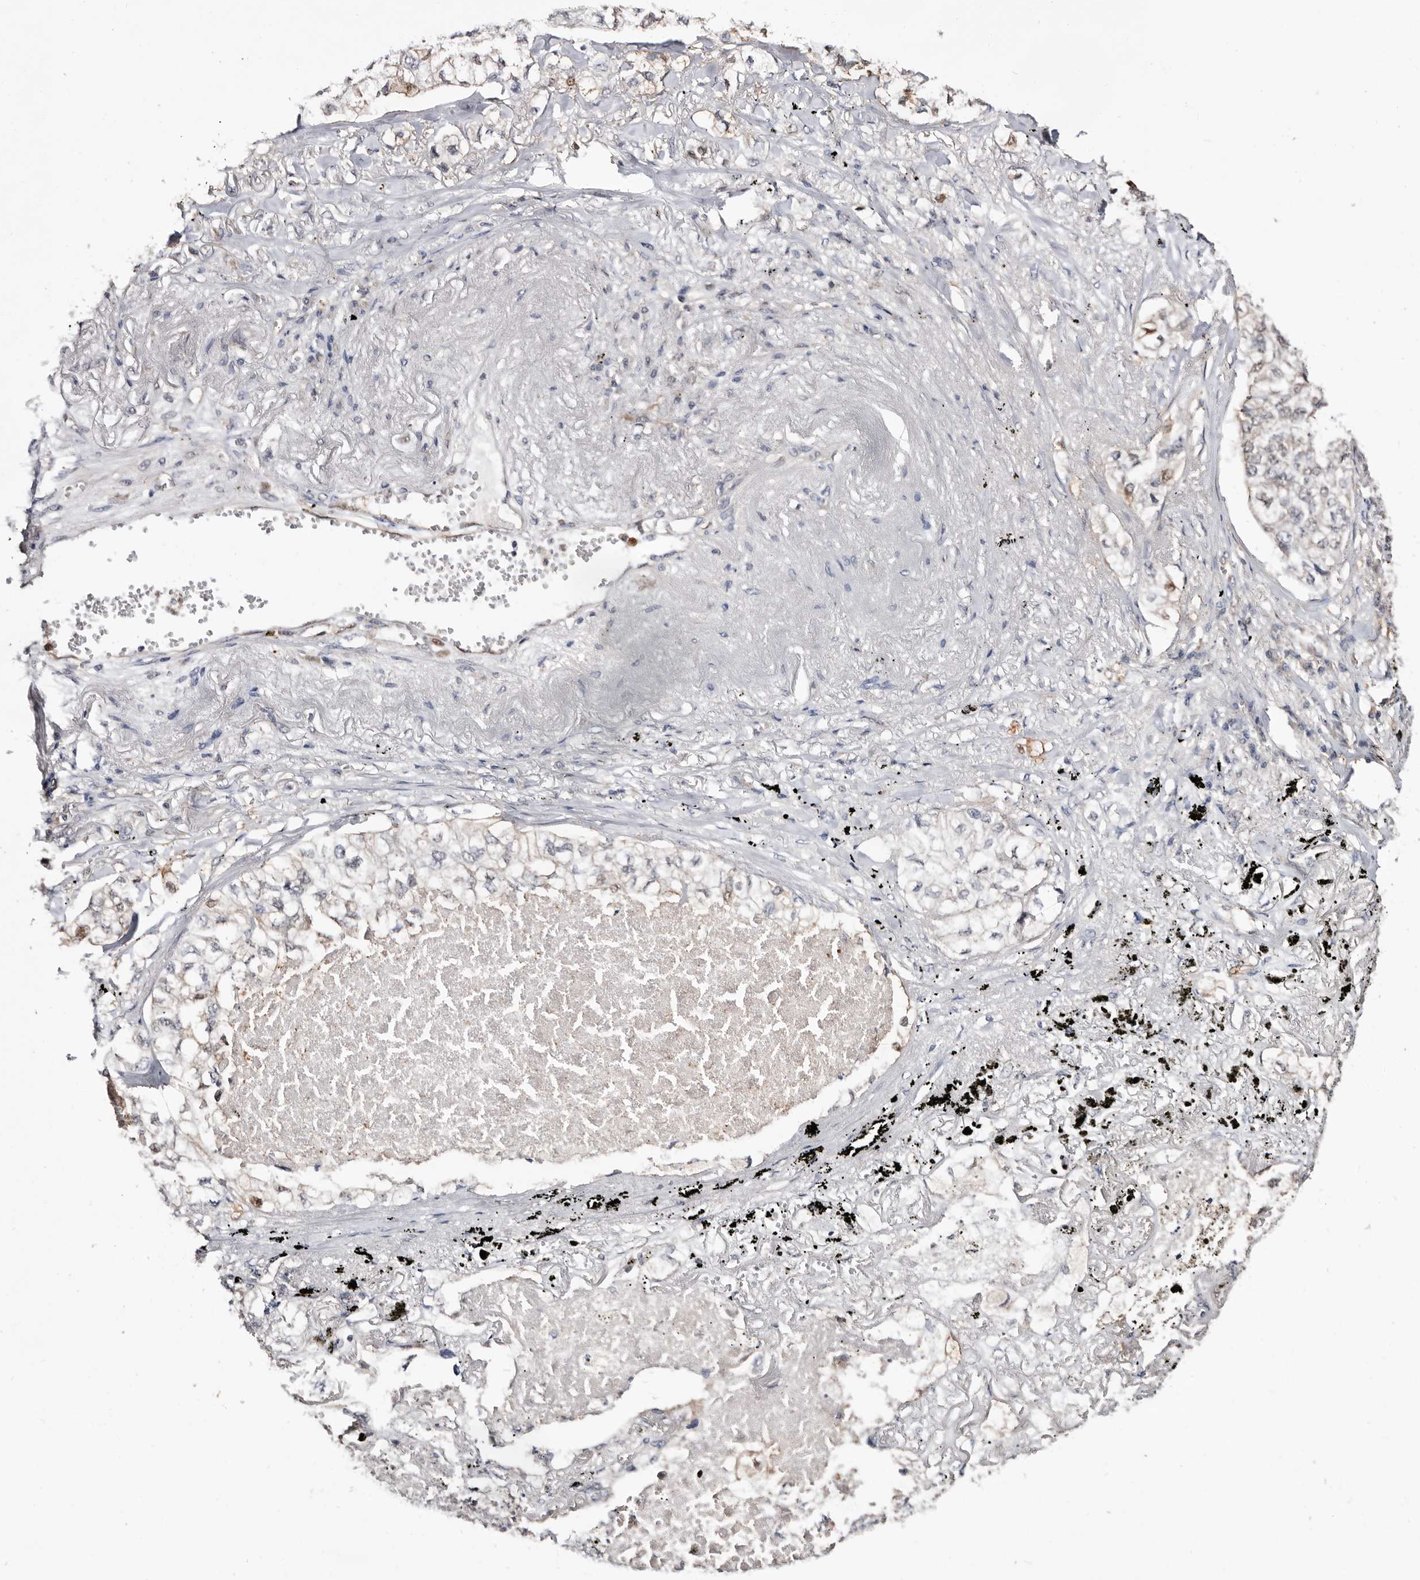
{"staining": {"intensity": "moderate", "quantity": "<25%", "location": "cytoplasmic/membranous,nuclear"}, "tissue": "lung cancer", "cell_type": "Tumor cells", "image_type": "cancer", "snomed": [{"axis": "morphology", "description": "Adenocarcinoma, NOS"}, {"axis": "topography", "description": "Lung"}], "caption": "Immunohistochemical staining of lung cancer exhibits low levels of moderate cytoplasmic/membranous and nuclear protein staining in approximately <25% of tumor cells.", "gene": "TP53I3", "patient": {"sex": "male", "age": 65}}